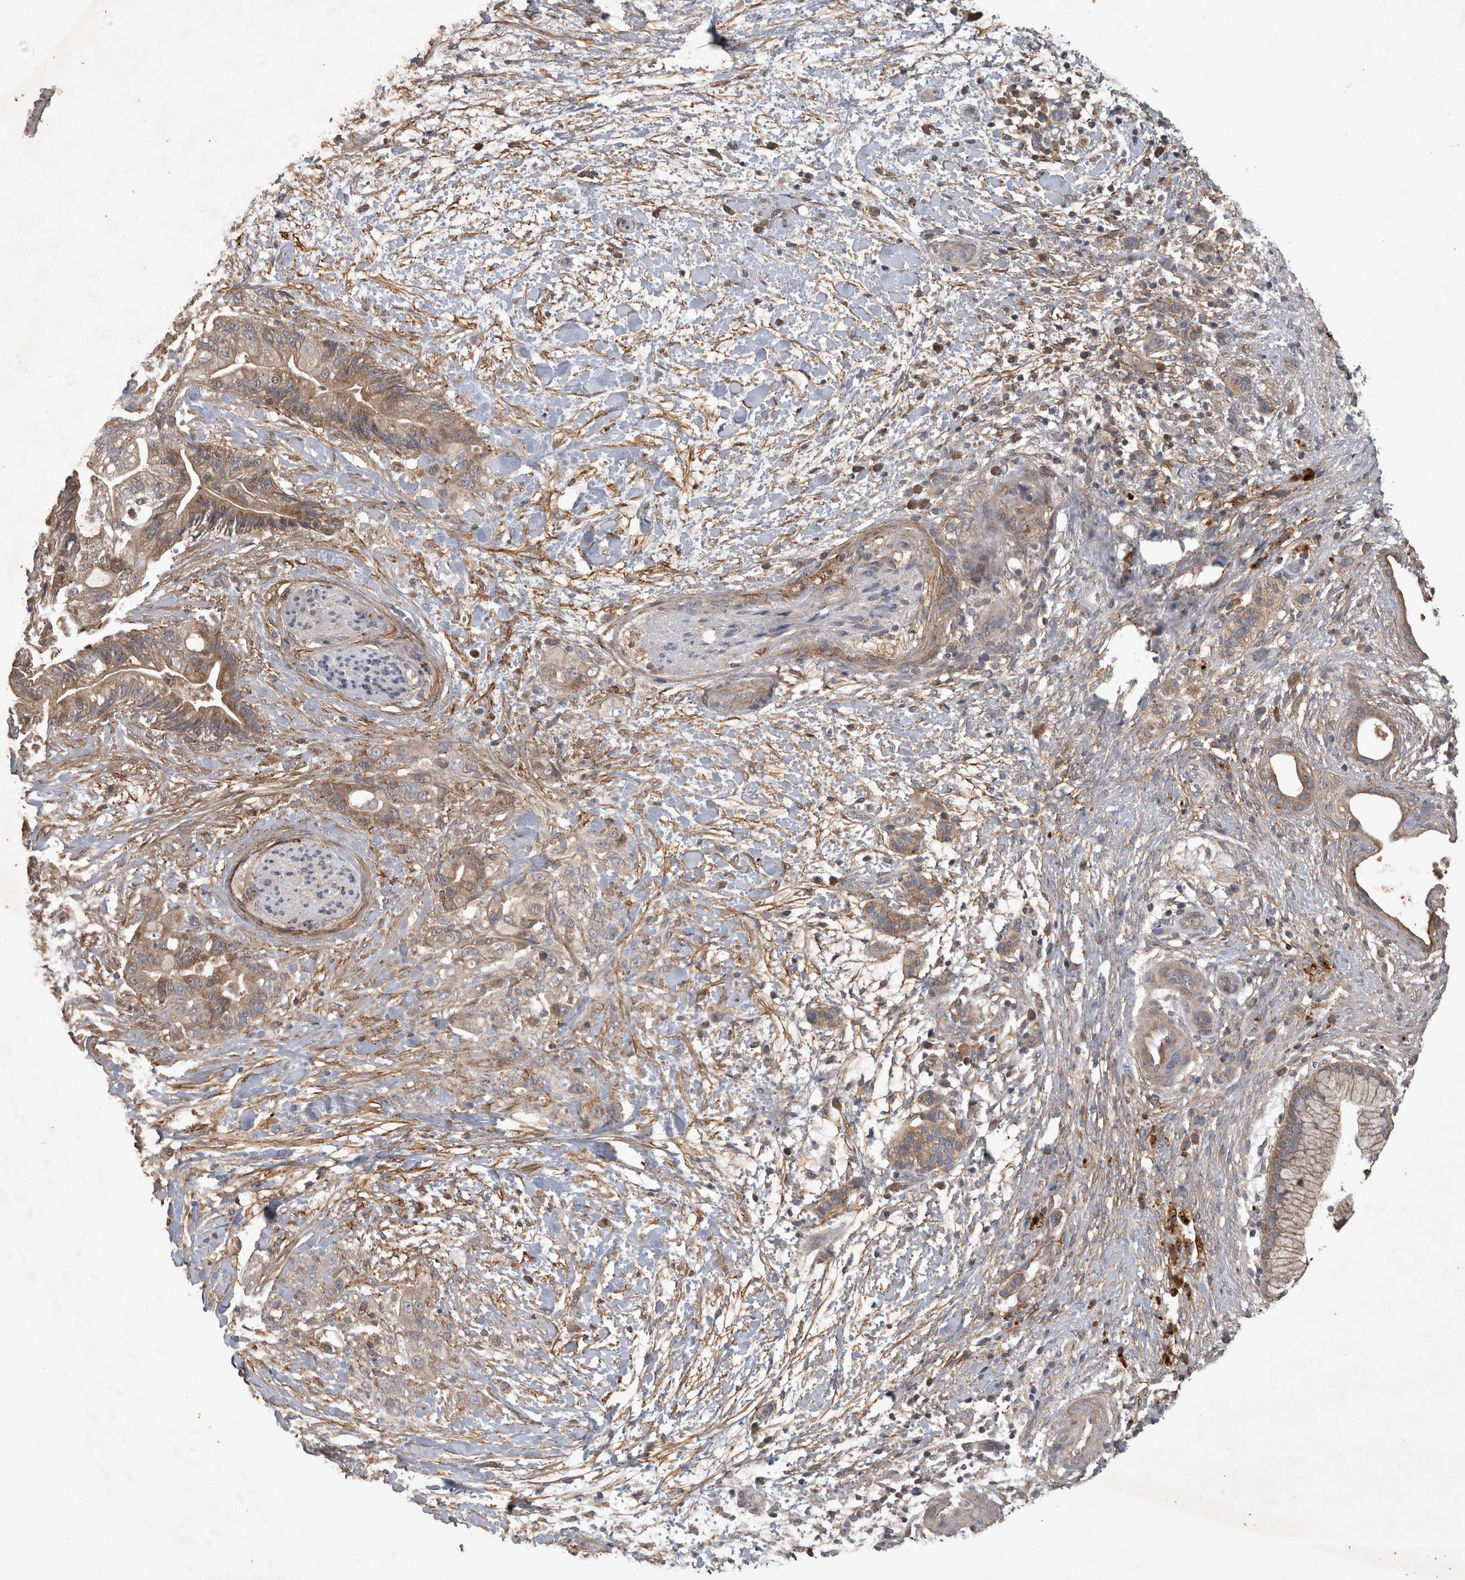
{"staining": {"intensity": "moderate", "quantity": ">75%", "location": "cytoplasmic/membranous"}, "tissue": "pancreatic cancer", "cell_type": "Tumor cells", "image_type": "cancer", "snomed": [{"axis": "morphology", "description": "Adenocarcinoma, NOS"}, {"axis": "topography", "description": "Pancreas"}], "caption": "Immunohistochemistry (IHC) of pancreatic cancer exhibits medium levels of moderate cytoplasmic/membranous expression in about >75% of tumor cells.", "gene": "TRMT61B", "patient": {"sex": "male", "age": 59}}